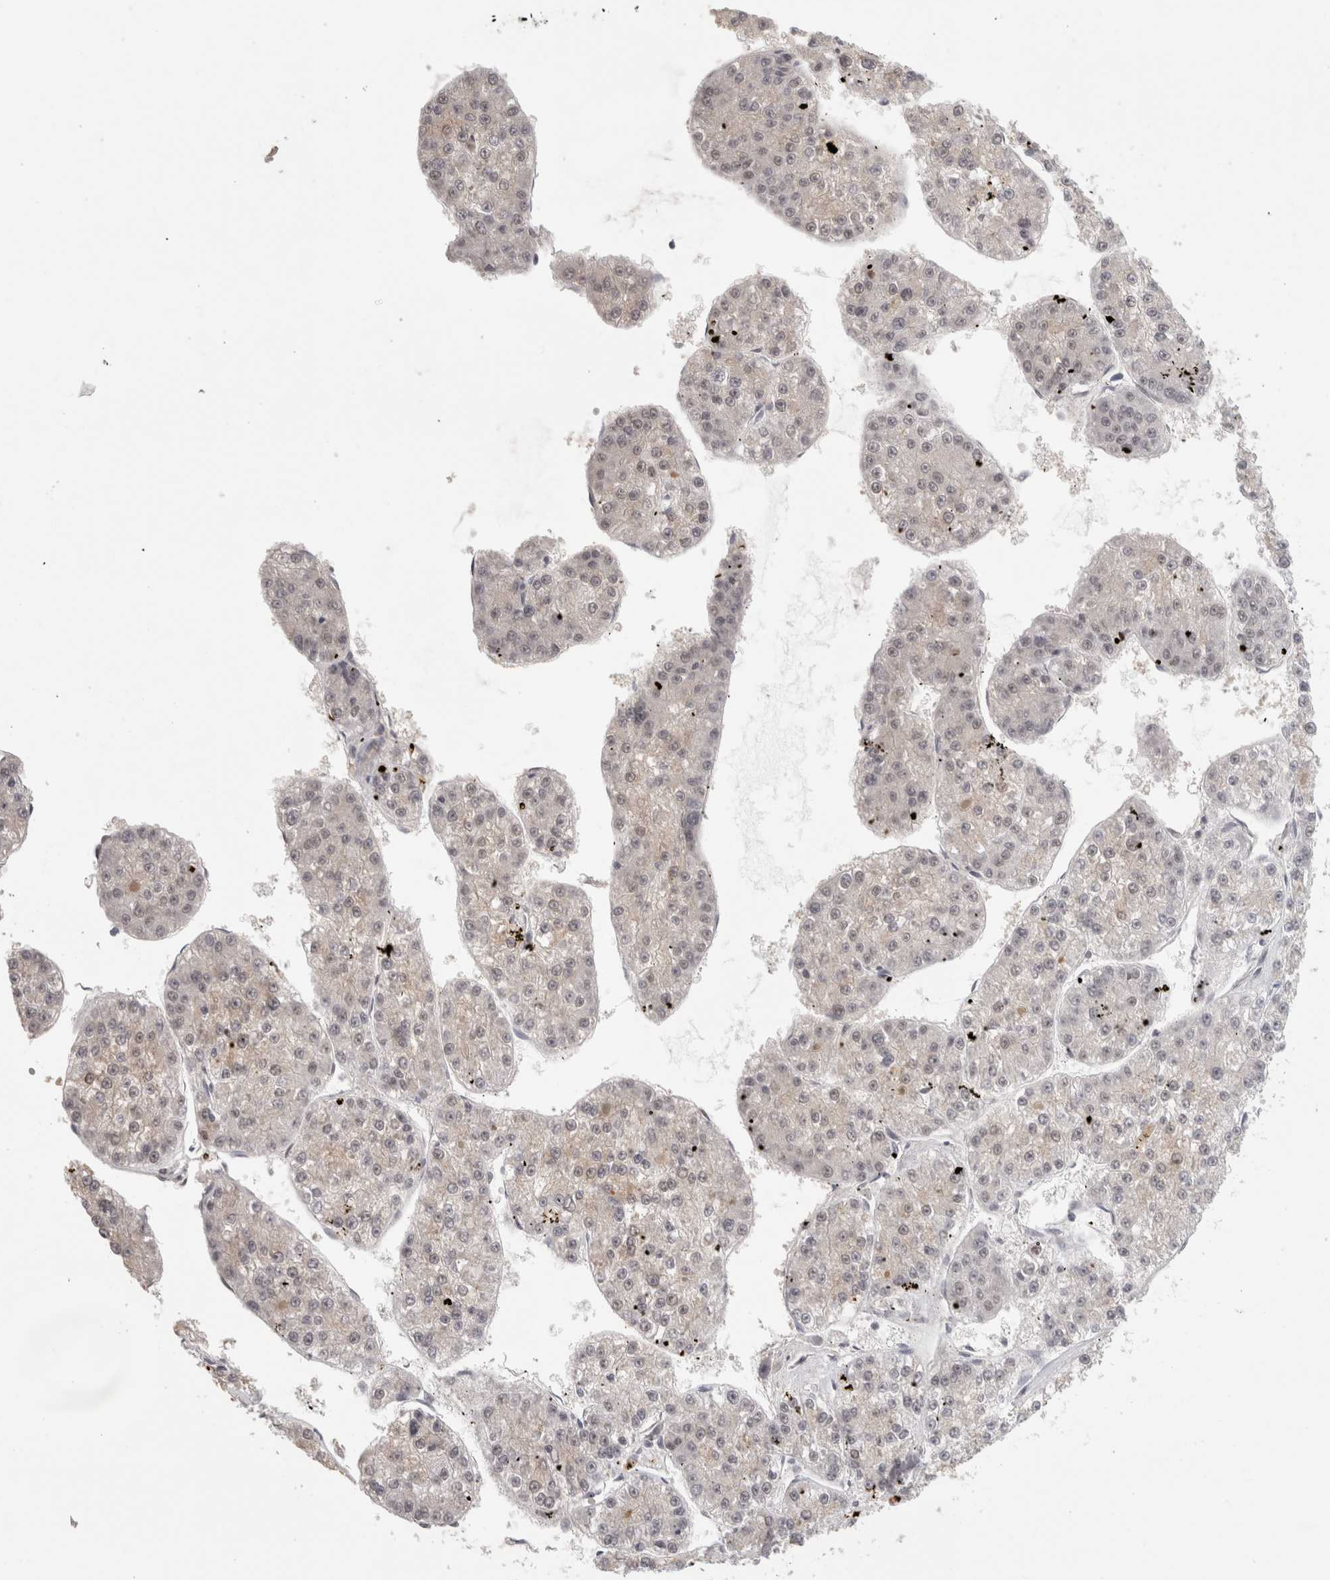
{"staining": {"intensity": "negative", "quantity": "none", "location": "none"}, "tissue": "liver cancer", "cell_type": "Tumor cells", "image_type": "cancer", "snomed": [{"axis": "morphology", "description": "Carcinoma, Hepatocellular, NOS"}, {"axis": "topography", "description": "Liver"}], "caption": "This is a photomicrograph of immunohistochemistry staining of liver cancer (hepatocellular carcinoma), which shows no positivity in tumor cells. The staining is performed using DAB brown chromogen with nuclei counter-stained in using hematoxylin.", "gene": "ZNF830", "patient": {"sex": "female", "age": 73}}